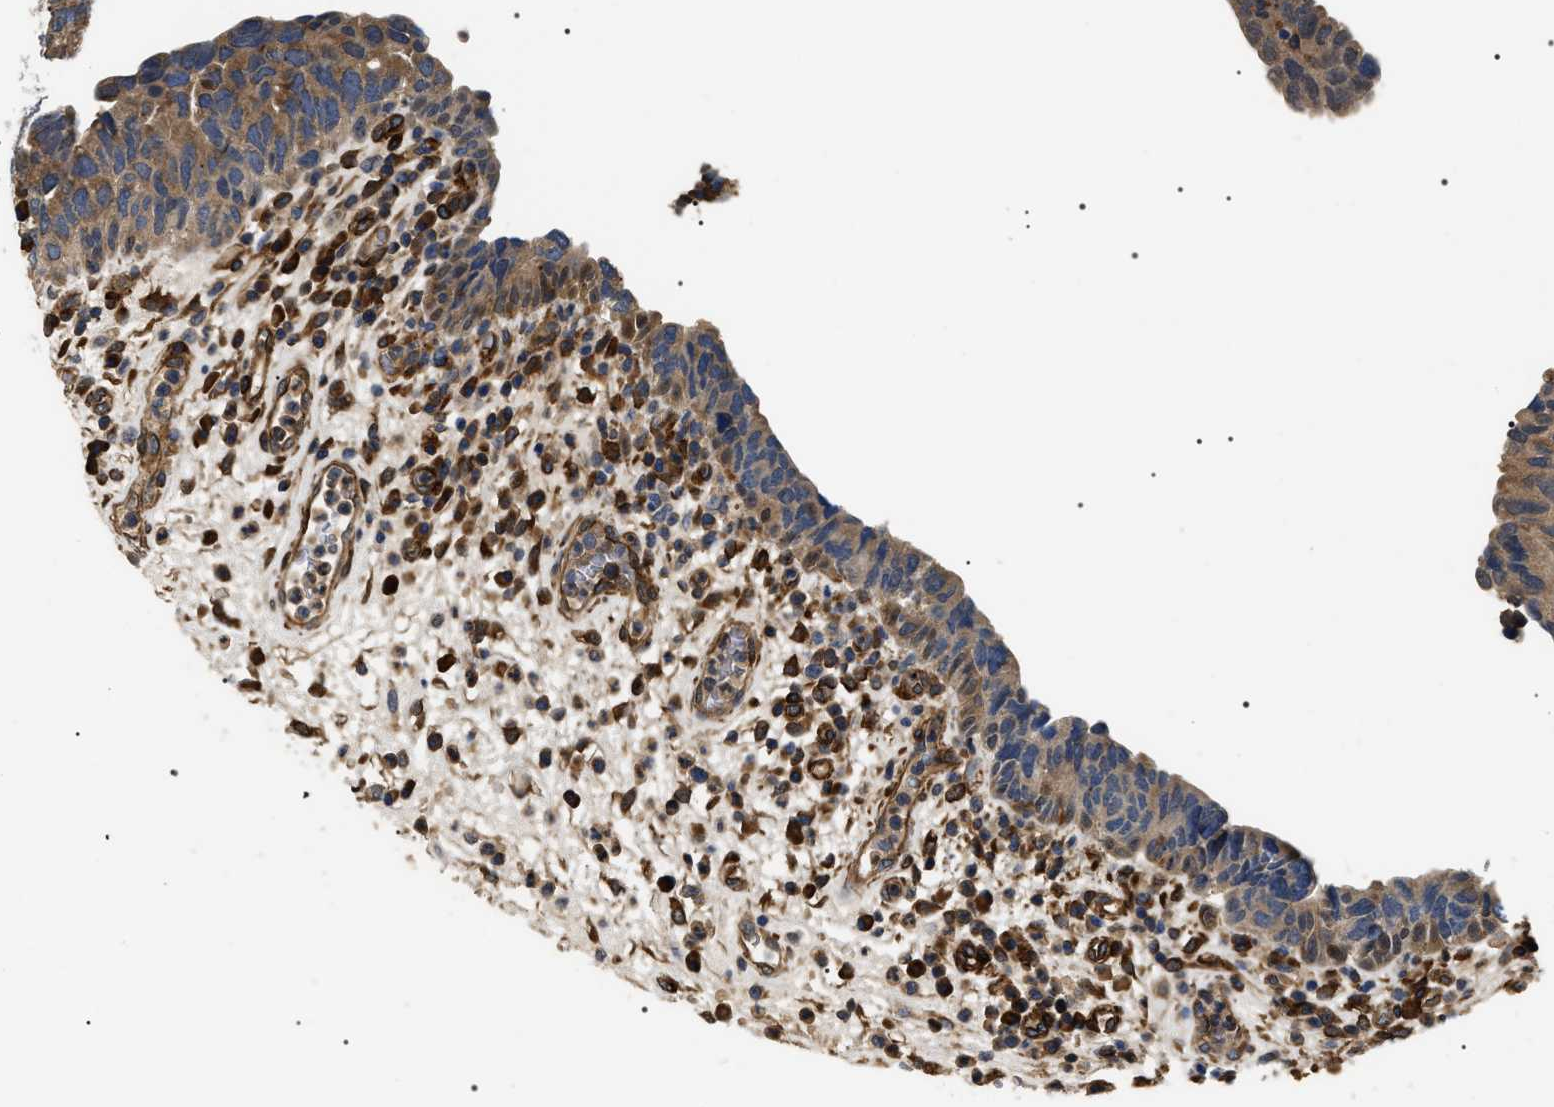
{"staining": {"intensity": "moderate", "quantity": "25%-75%", "location": "cytoplasmic/membranous"}, "tissue": "urothelial cancer", "cell_type": "Tumor cells", "image_type": "cancer", "snomed": [{"axis": "morphology", "description": "Urothelial carcinoma, High grade"}, {"axis": "topography", "description": "Urinary bladder"}], "caption": "Protein staining by immunohistochemistry shows moderate cytoplasmic/membranous expression in about 25%-75% of tumor cells in urothelial cancer.", "gene": "ZC3HAV1L", "patient": {"sex": "female", "age": 82}}